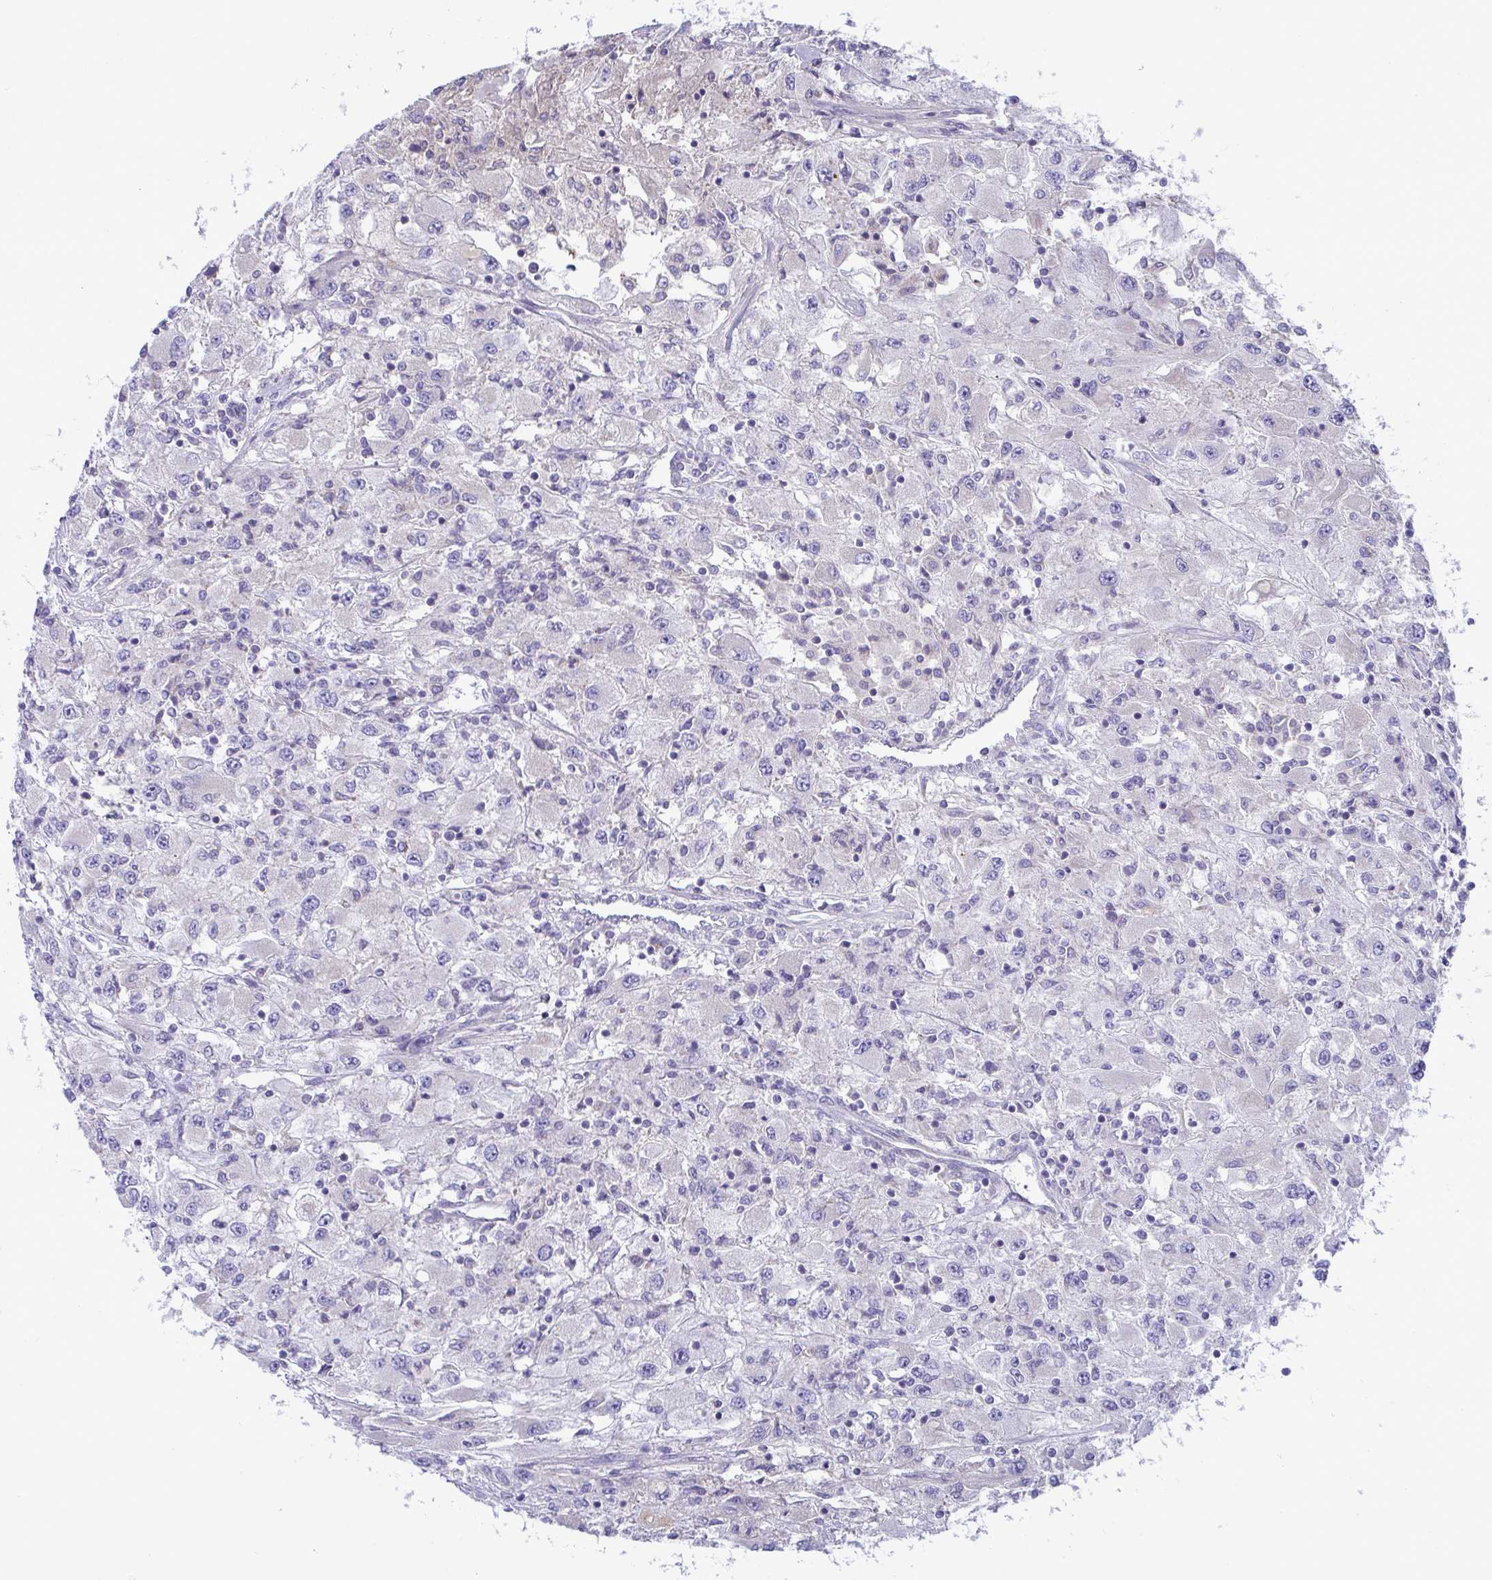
{"staining": {"intensity": "negative", "quantity": "none", "location": "none"}, "tissue": "renal cancer", "cell_type": "Tumor cells", "image_type": "cancer", "snomed": [{"axis": "morphology", "description": "Adenocarcinoma, NOS"}, {"axis": "topography", "description": "Kidney"}], "caption": "Immunohistochemical staining of human renal adenocarcinoma shows no significant expression in tumor cells.", "gene": "PLA2G12B", "patient": {"sex": "female", "age": 67}}